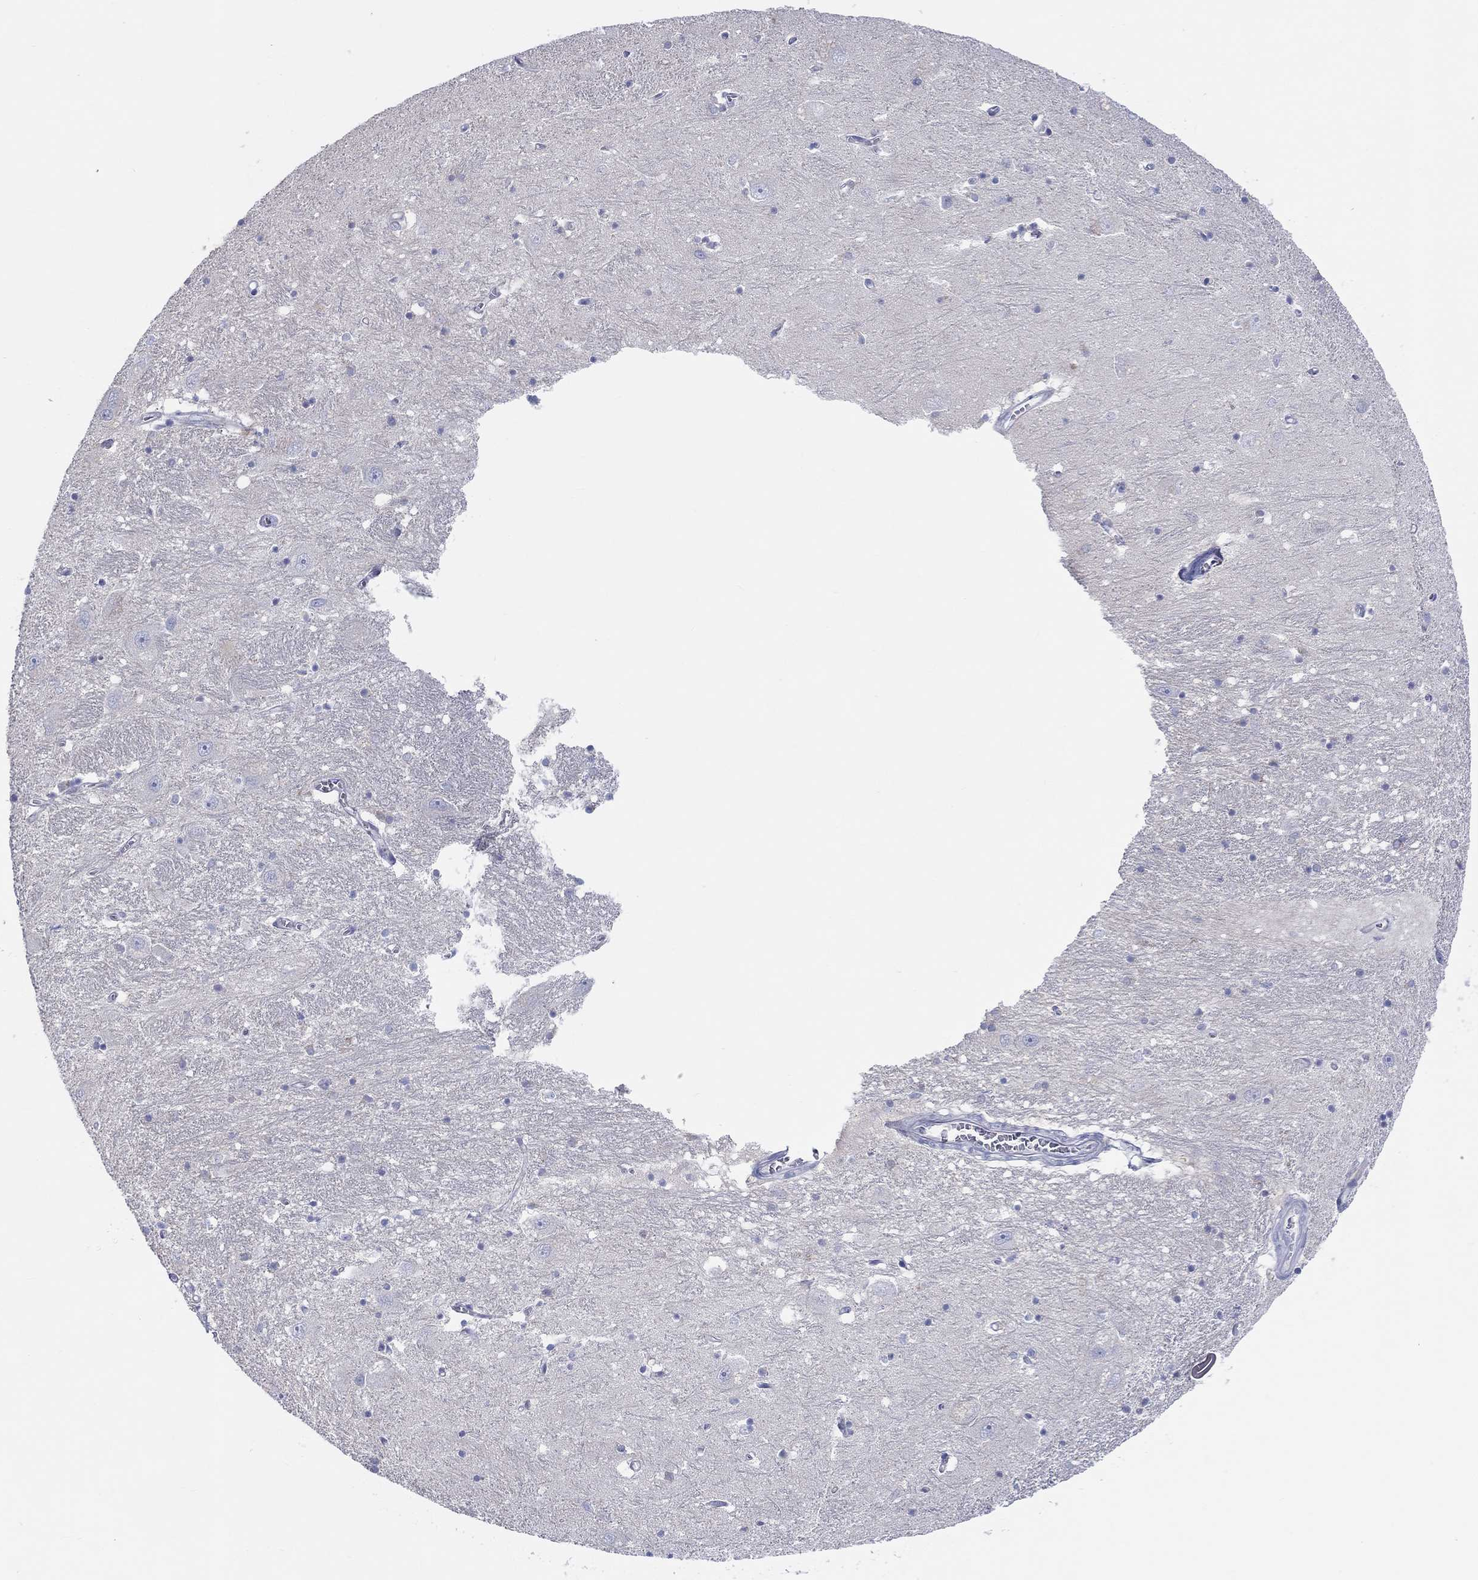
{"staining": {"intensity": "negative", "quantity": "none", "location": "none"}, "tissue": "caudate", "cell_type": "Glial cells", "image_type": "normal", "snomed": [{"axis": "morphology", "description": "Normal tissue, NOS"}, {"axis": "topography", "description": "Lateral ventricle wall"}], "caption": "High magnification brightfield microscopy of unremarkable caudate stained with DAB (brown) and counterstained with hematoxylin (blue): glial cells show no significant expression. Brightfield microscopy of immunohistochemistry stained with DAB (3,3'-diaminobenzidine) (brown) and hematoxylin (blue), captured at high magnification.", "gene": "BCO2", "patient": {"sex": "male", "age": 54}}